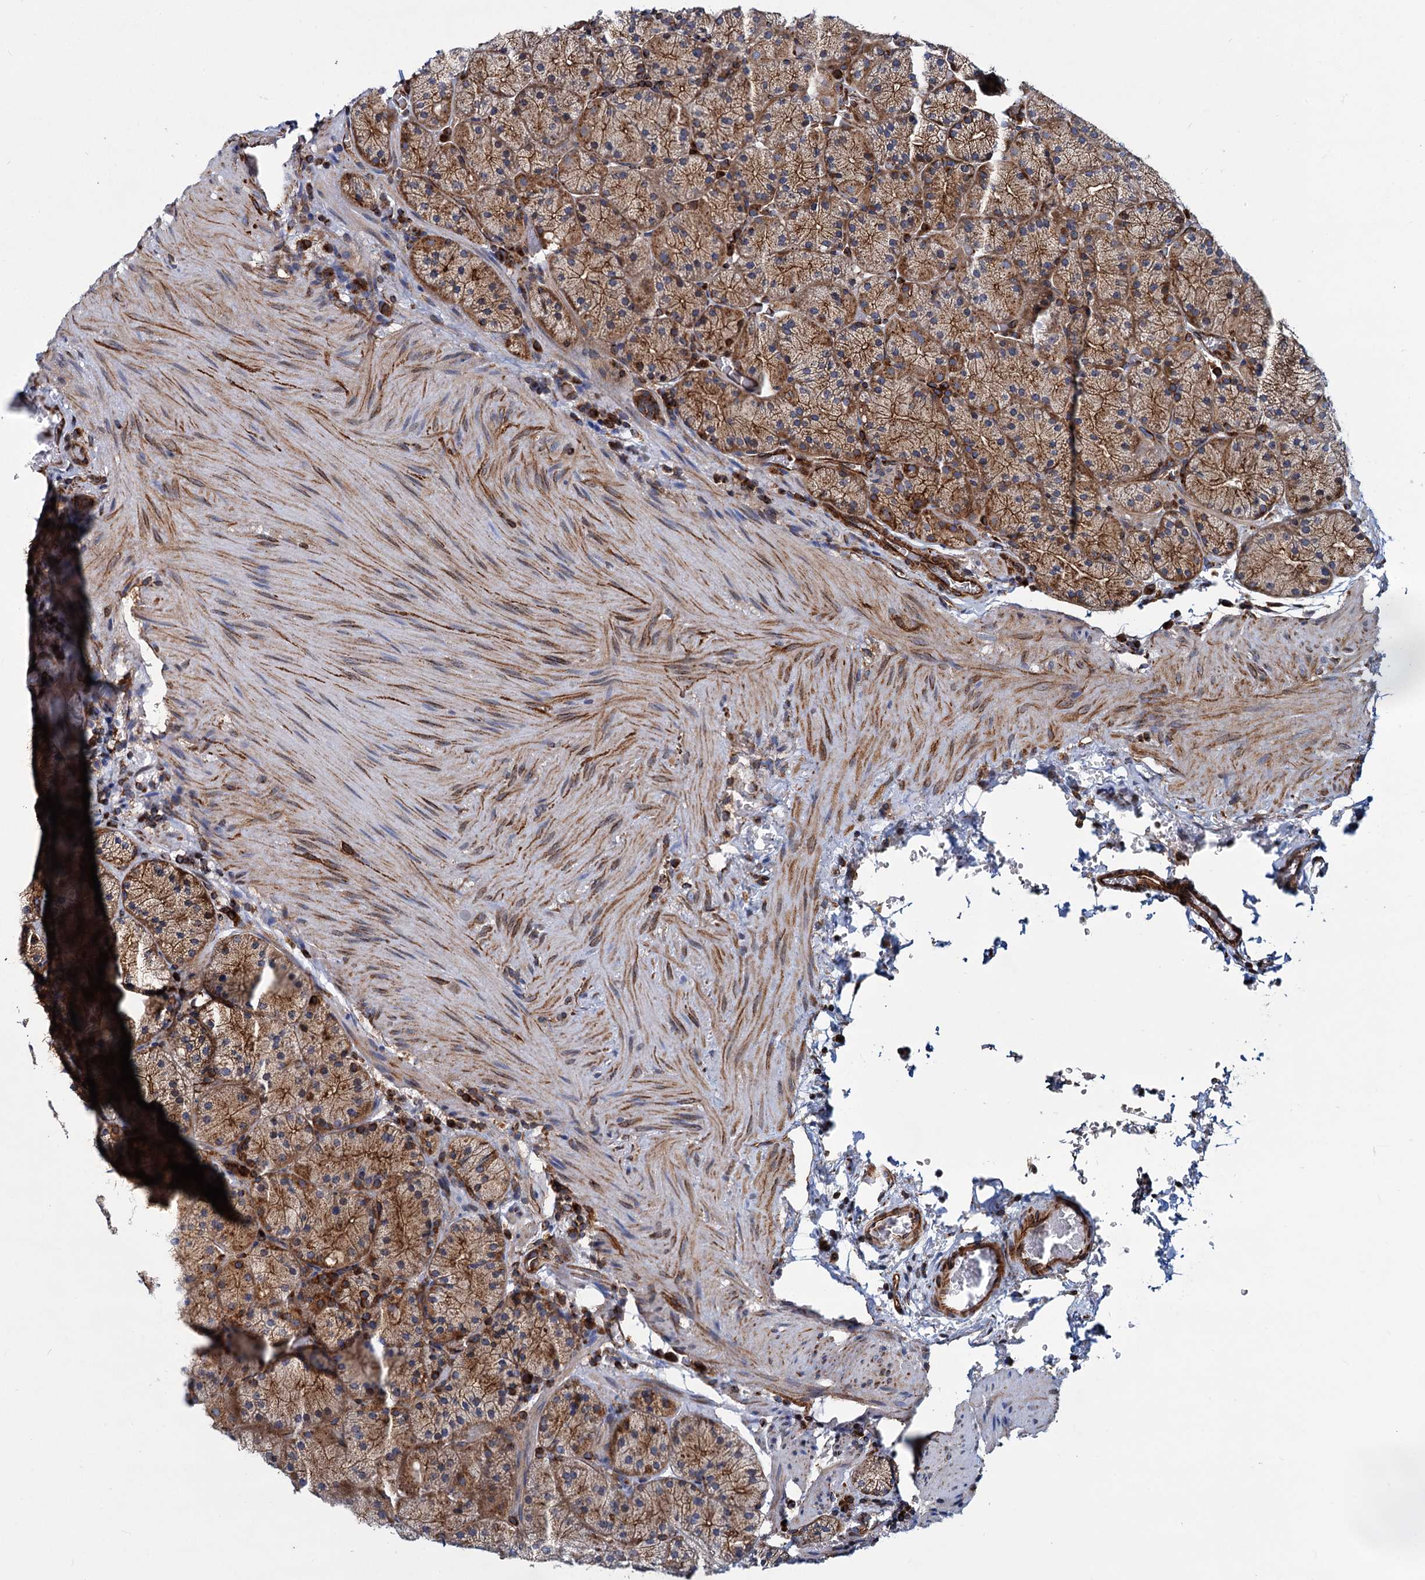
{"staining": {"intensity": "moderate", "quantity": ">75%", "location": "cytoplasmic/membranous"}, "tissue": "stomach", "cell_type": "Glandular cells", "image_type": "normal", "snomed": [{"axis": "morphology", "description": "Normal tissue, NOS"}, {"axis": "topography", "description": "Stomach, upper"}, {"axis": "topography", "description": "Stomach, lower"}], "caption": "Protein expression analysis of normal stomach reveals moderate cytoplasmic/membranous expression in approximately >75% of glandular cells.", "gene": "PSEN1", "patient": {"sex": "male", "age": 80}}